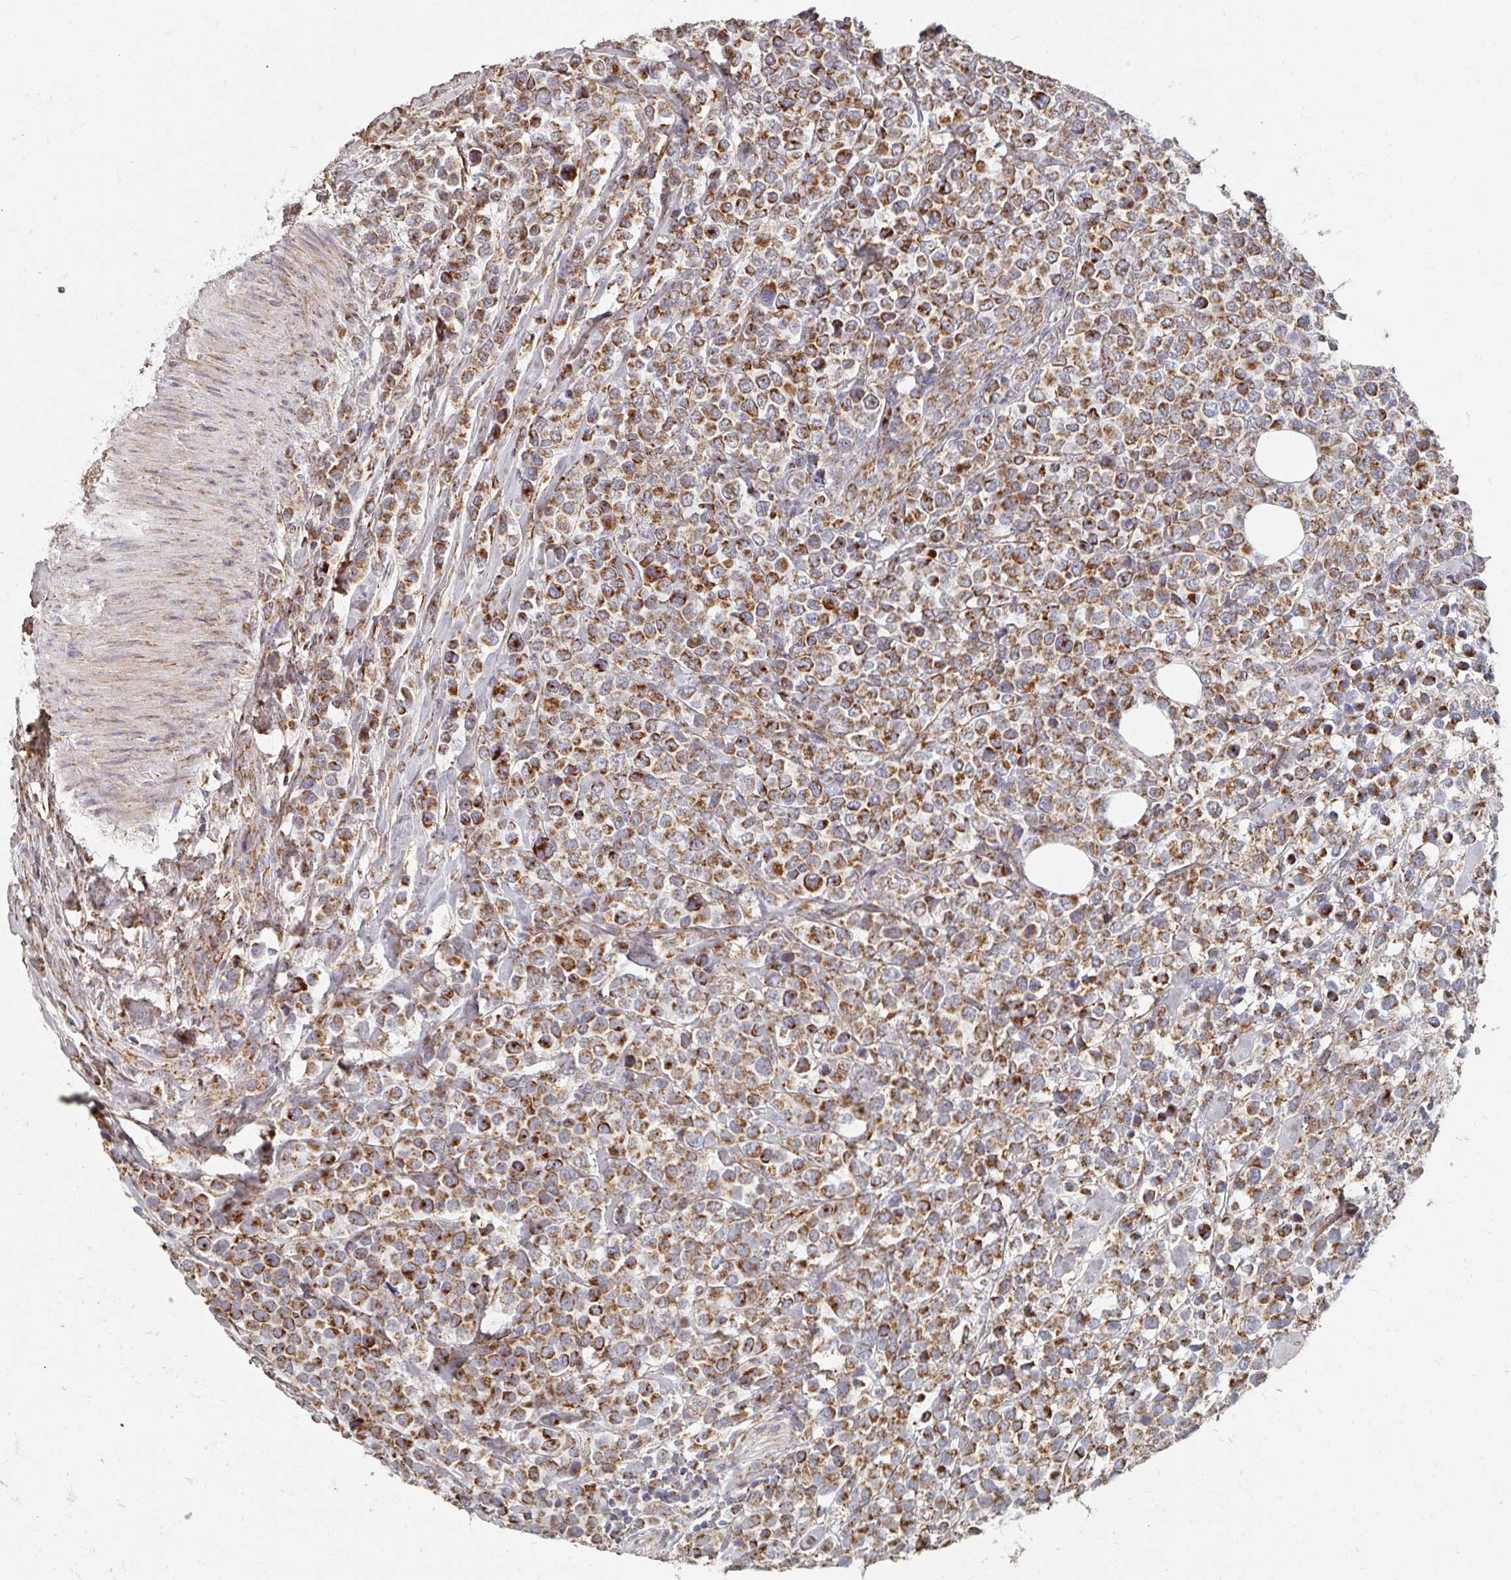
{"staining": {"intensity": "moderate", "quantity": ">75%", "location": "cytoplasmic/membranous"}, "tissue": "lymphoma", "cell_type": "Tumor cells", "image_type": "cancer", "snomed": [{"axis": "morphology", "description": "Malignant lymphoma, non-Hodgkin's type, High grade"}, {"axis": "topography", "description": "Soft tissue"}], "caption": "Human lymphoma stained with a protein marker reveals moderate staining in tumor cells.", "gene": "MAVS", "patient": {"sex": "female", "age": 56}}